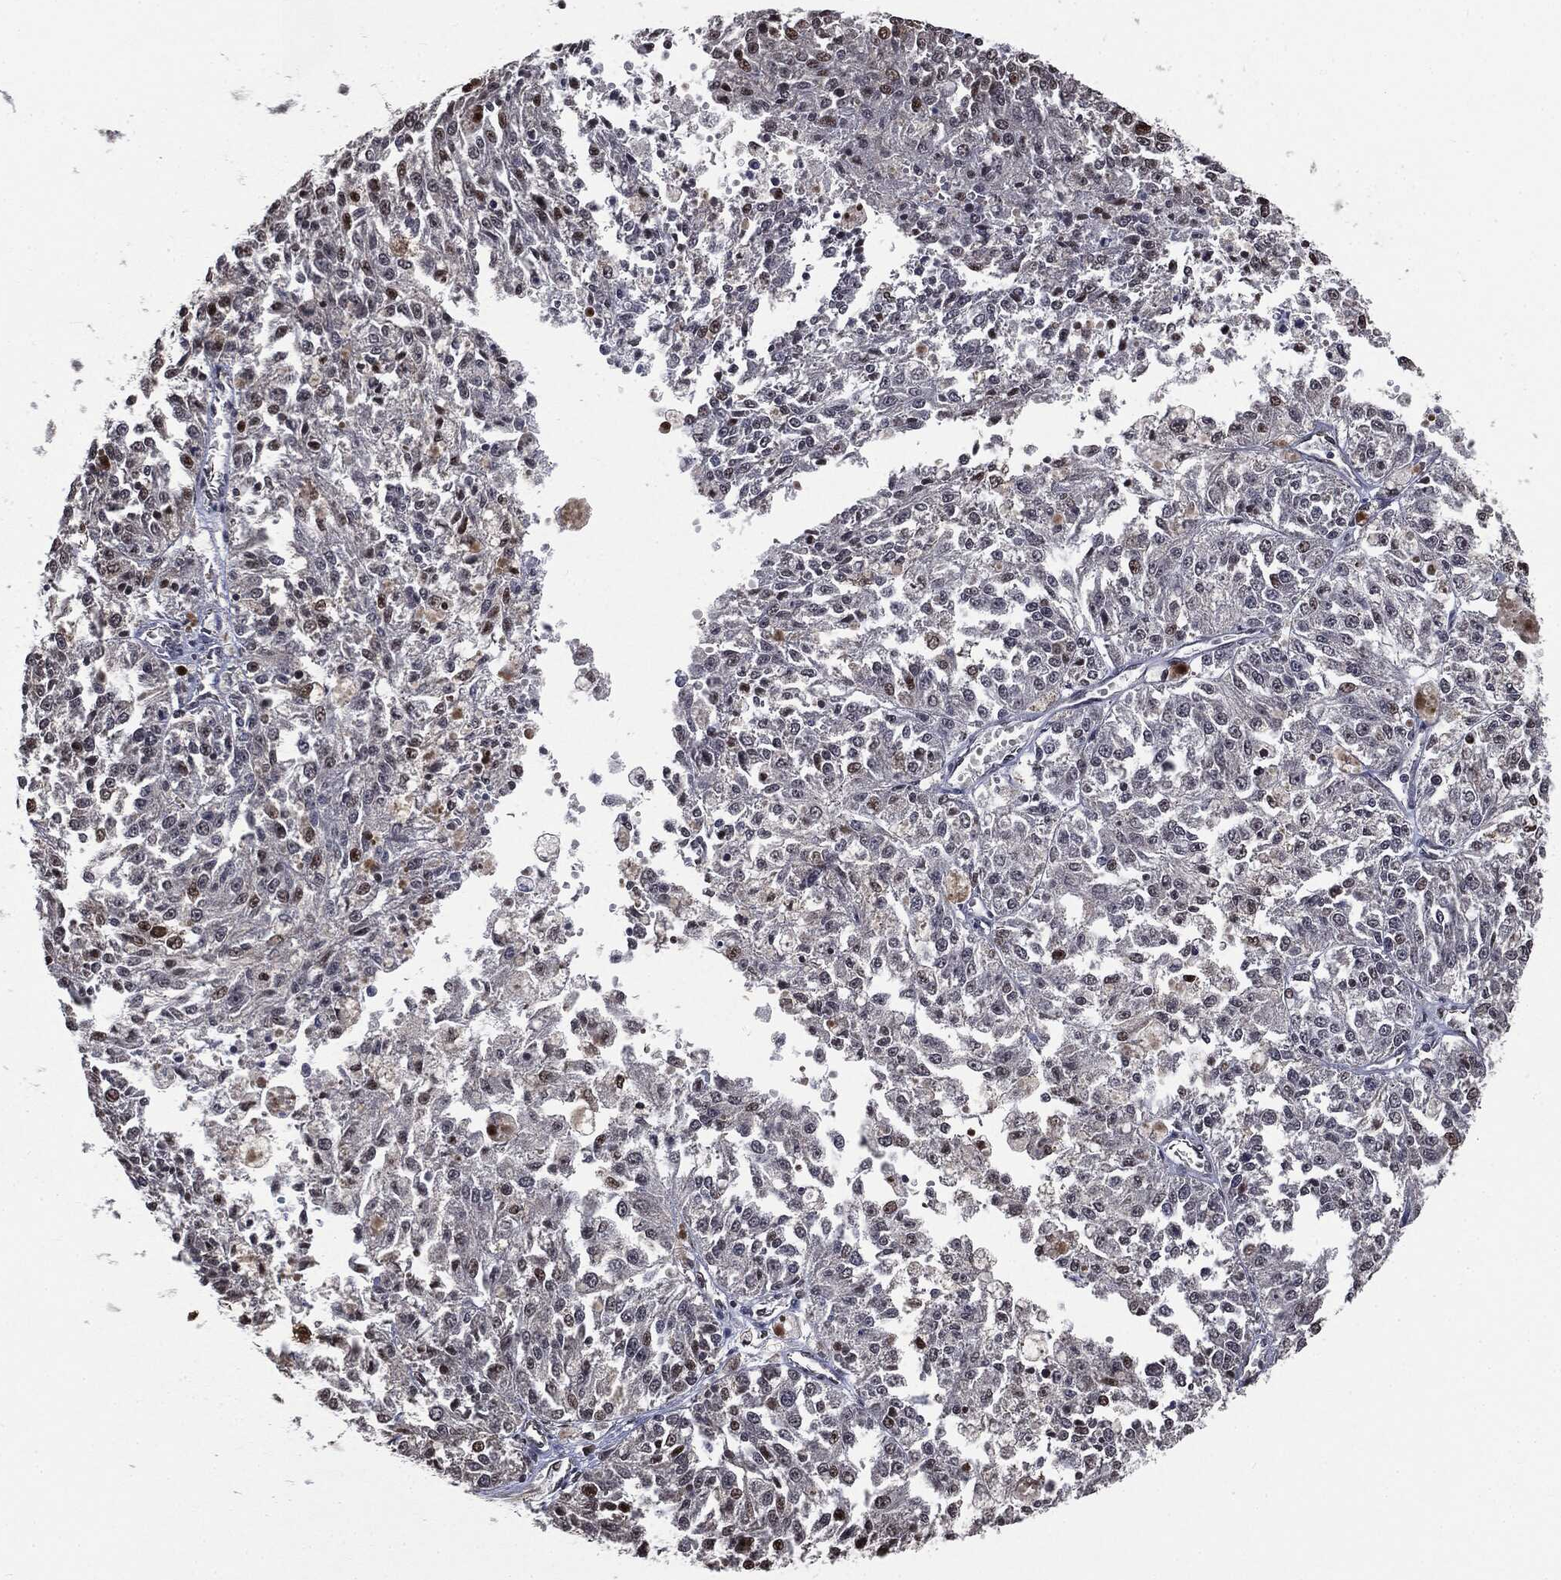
{"staining": {"intensity": "moderate", "quantity": "<25%", "location": "nuclear"}, "tissue": "melanoma", "cell_type": "Tumor cells", "image_type": "cancer", "snomed": [{"axis": "morphology", "description": "Malignant melanoma, Metastatic site"}, {"axis": "topography", "description": "Lymph node"}], "caption": "Malignant melanoma (metastatic site) tissue displays moderate nuclear staining in about <25% of tumor cells, visualized by immunohistochemistry.", "gene": "SHLD2", "patient": {"sex": "female", "age": 64}}